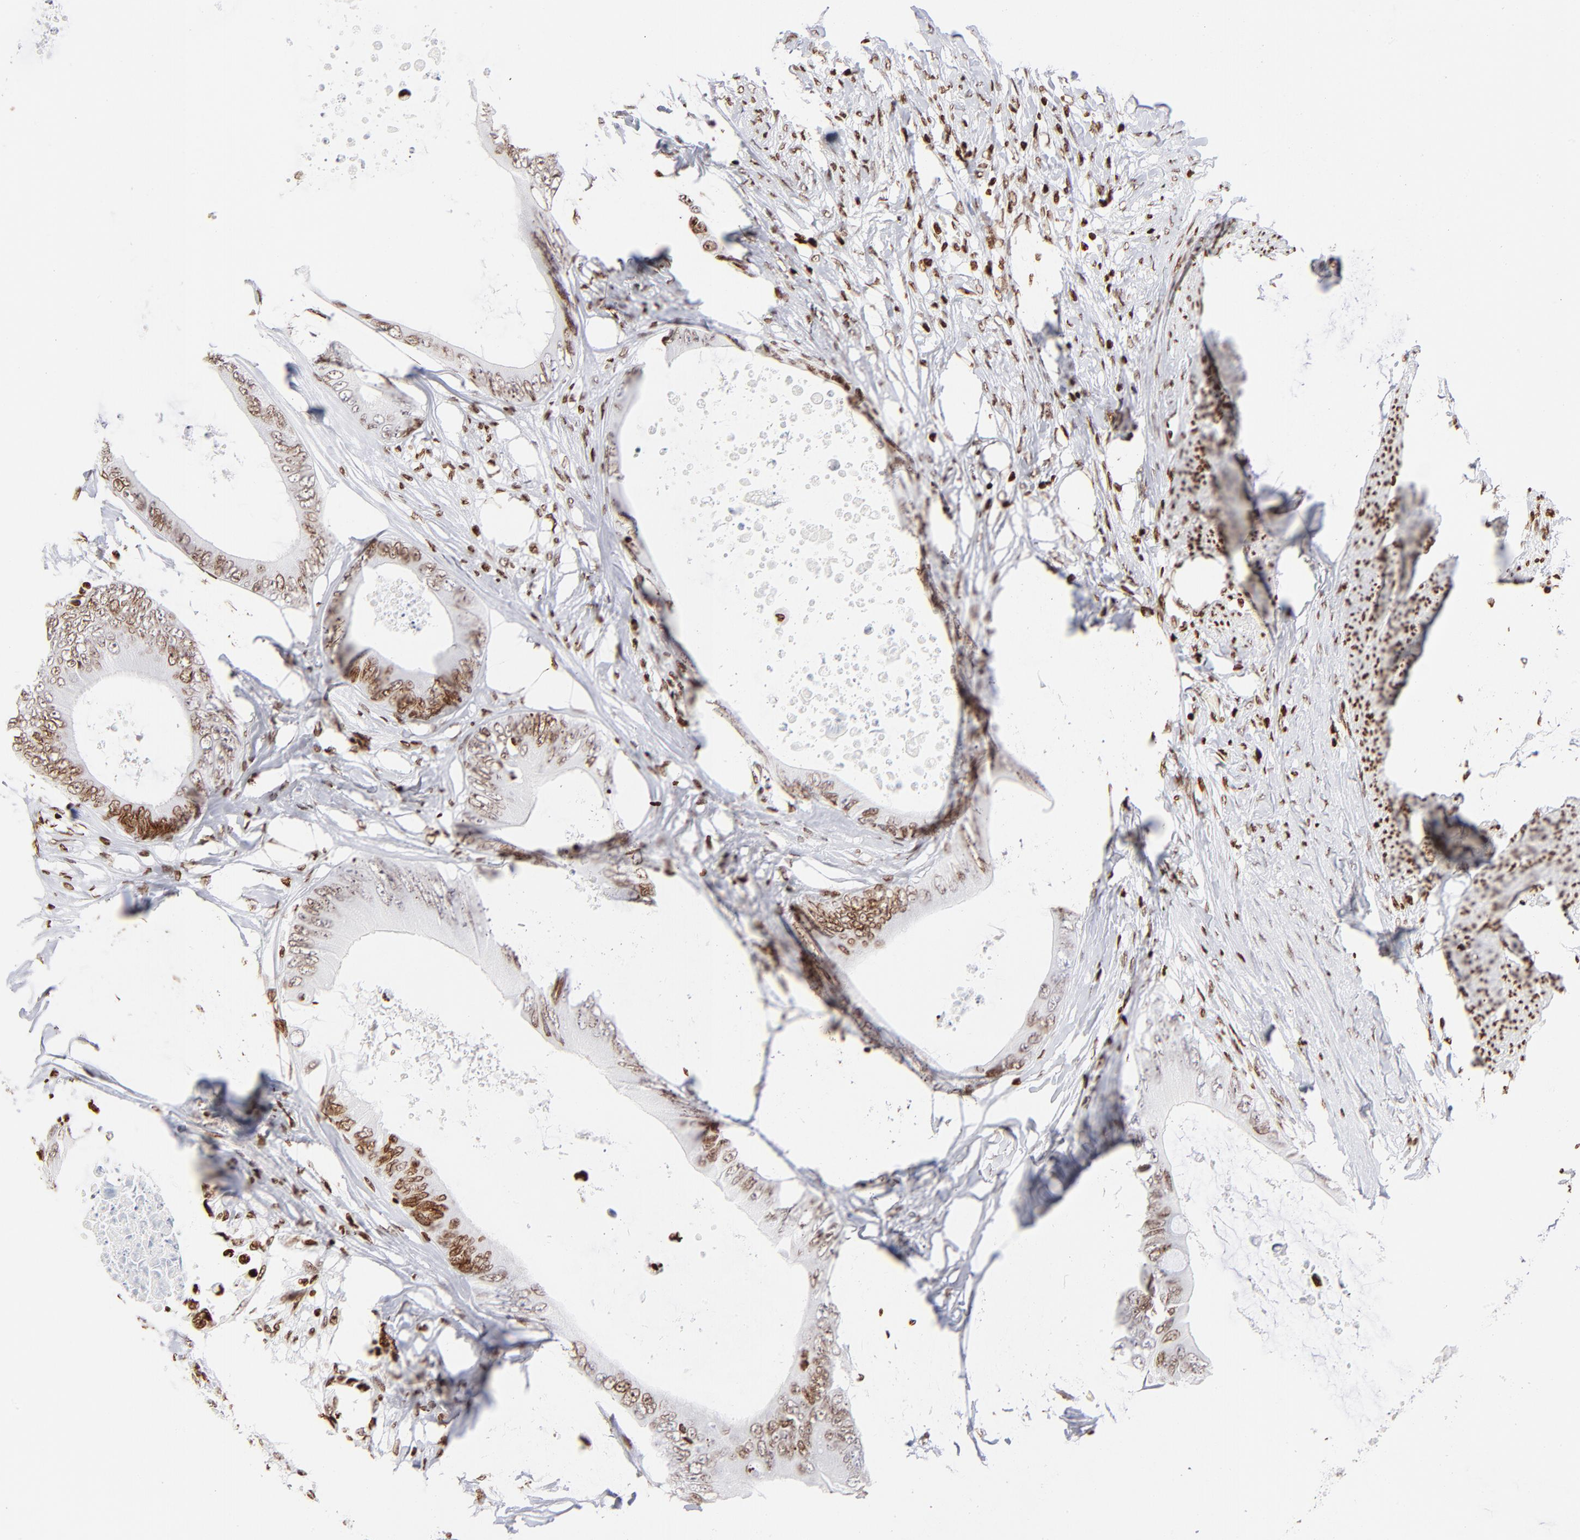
{"staining": {"intensity": "moderate", "quantity": "25%-75%", "location": "nuclear"}, "tissue": "colorectal cancer", "cell_type": "Tumor cells", "image_type": "cancer", "snomed": [{"axis": "morphology", "description": "Normal tissue, NOS"}, {"axis": "morphology", "description": "Adenocarcinoma, NOS"}, {"axis": "topography", "description": "Rectum"}, {"axis": "topography", "description": "Peripheral nerve tissue"}], "caption": "Adenocarcinoma (colorectal) tissue displays moderate nuclear staining in about 25%-75% of tumor cells, visualized by immunohistochemistry.", "gene": "RTL4", "patient": {"sex": "female", "age": 77}}